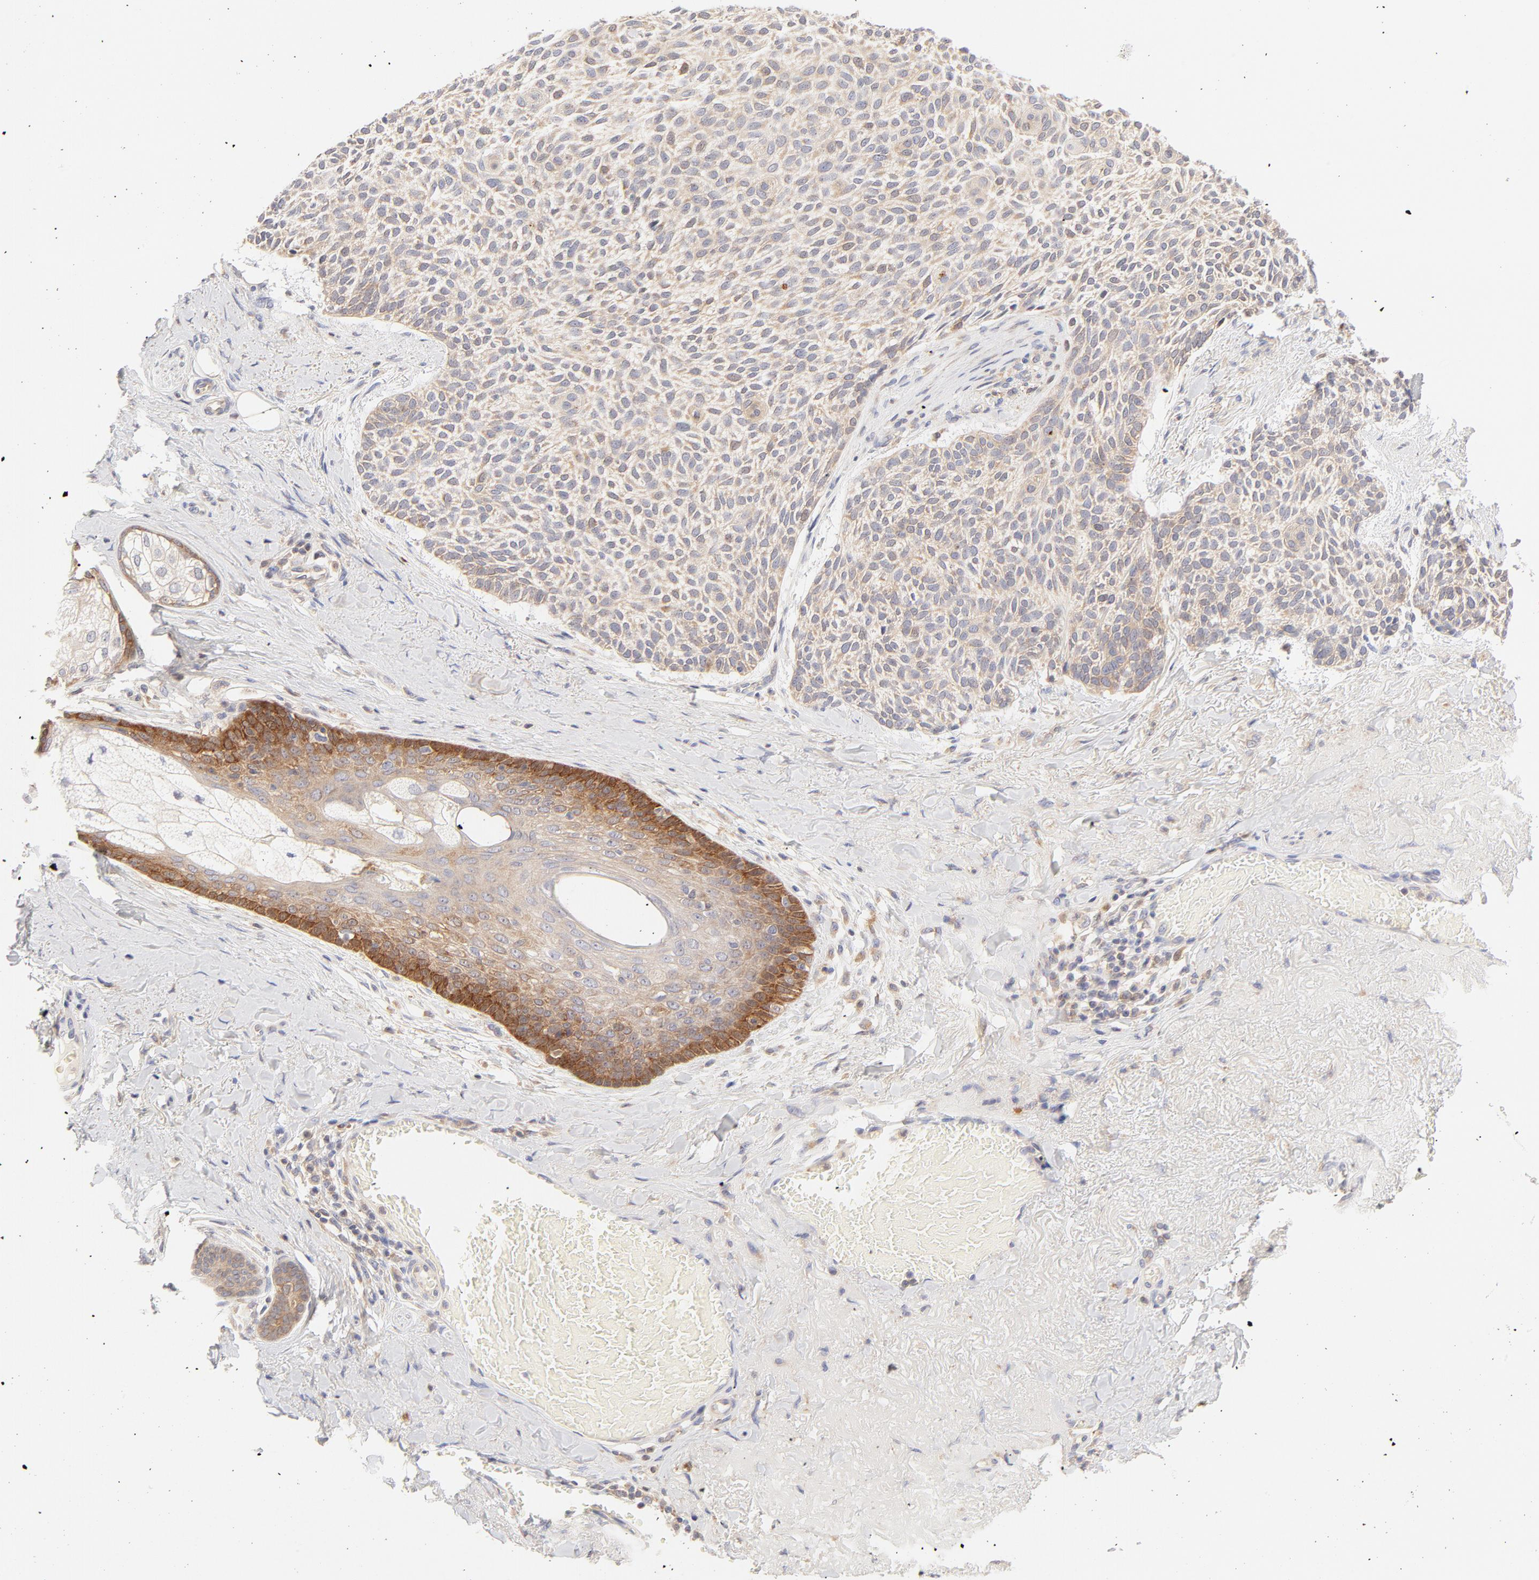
{"staining": {"intensity": "moderate", "quantity": ">75%", "location": "cytoplasmic/membranous"}, "tissue": "skin cancer", "cell_type": "Tumor cells", "image_type": "cancer", "snomed": [{"axis": "morphology", "description": "Normal tissue, NOS"}, {"axis": "morphology", "description": "Basal cell carcinoma"}, {"axis": "topography", "description": "Skin"}], "caption": "Basal cell carcinoma (skin) was stained to show a protein in brown. There is medium levels of moderate cytoplasmic/membranous expression in about >75% of tumor cells.", "gene": "RPS6KA1", "patient": {"sex": "female", "age": 70}}